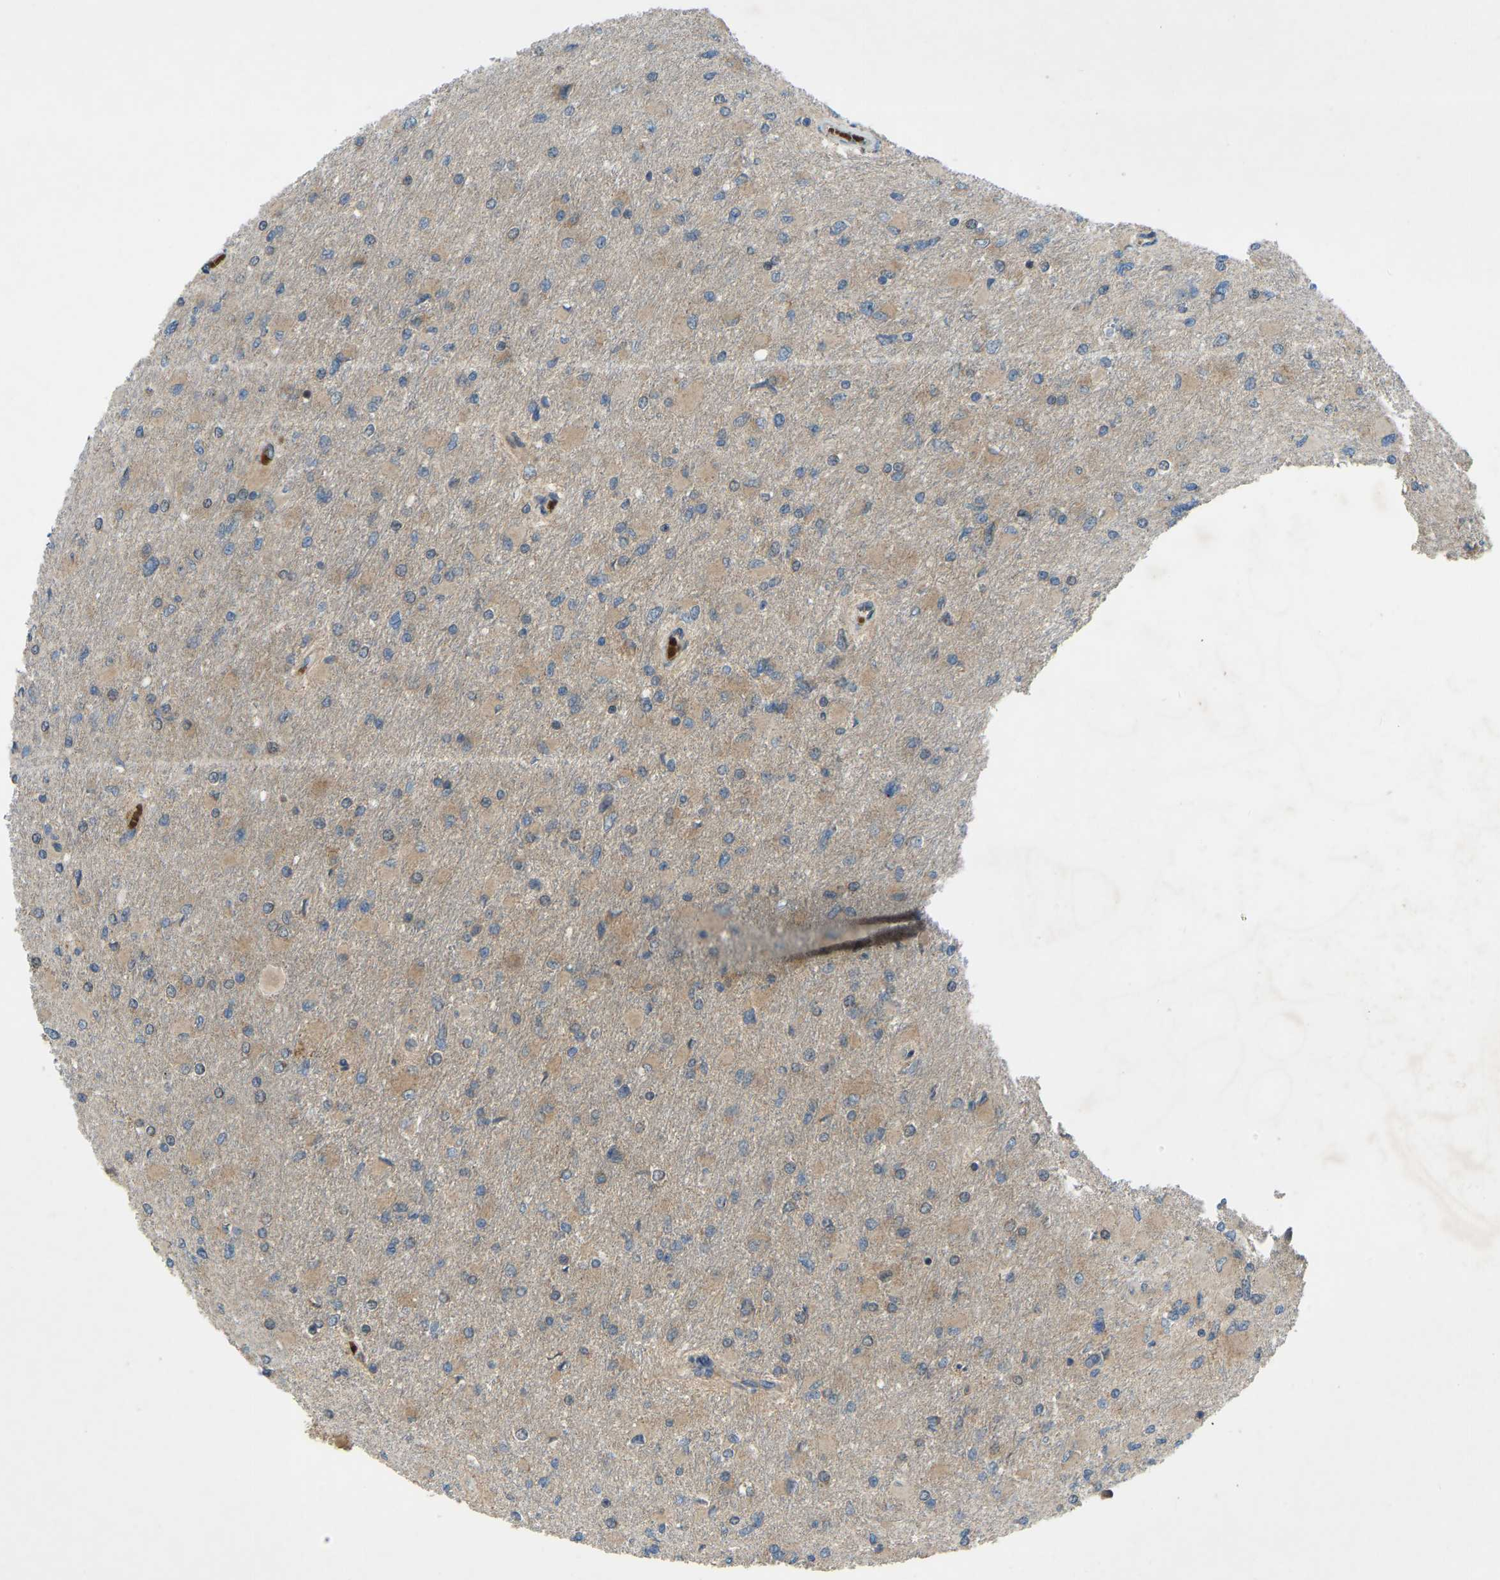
{"staining": {"intensity": "weak", "quantity": "25%-75%", "location": "cytoplasmic/membranous"}, "tissue": "glioma", "cell_type": "Tumor cells", "image_type": "cancer", "snomed": [{"axis": "morphology", "description": "Glioma, malignant, High grade"}, {"axis": "topography", "description": "Cerebral cortex"}], "caption": "A high-resolution photomicrograph shows IHC staining of malignant glioma (high-grade), which reveals weak cytoplasmic/membranous staining in approximately 25%-75% of tumor cells. The staining was performed using DAB, with brown indicating positive protein expression. Nuclei are stained blue with hematoxylin.", "gene": "ZNF71", "patient": {"sex": "female", "age": 36}}